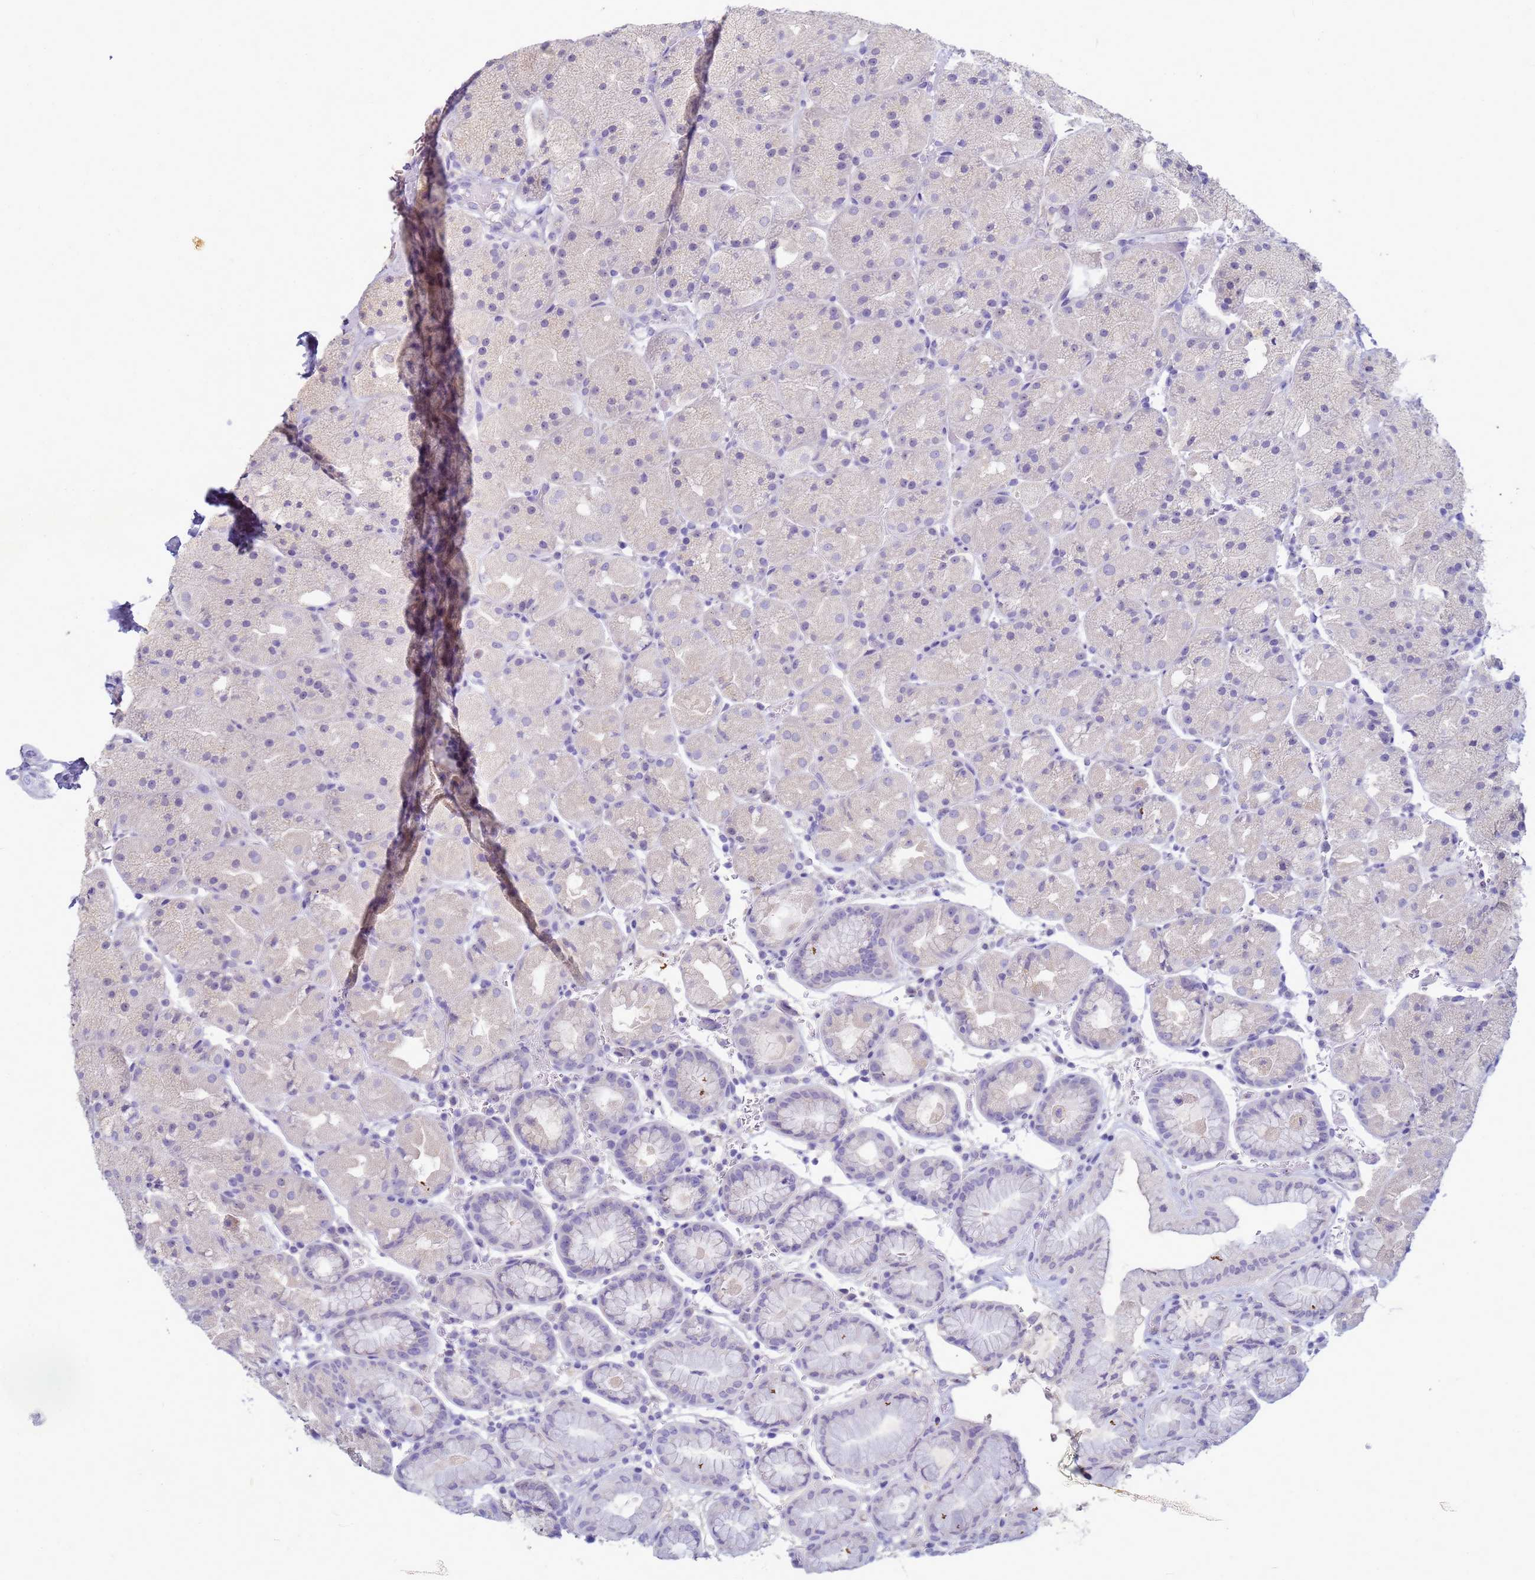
{"staining": {"intensity": "negative", "quantity": "none", "location": "none"}, "tissue": "stomach", "cell_type": "Glandular cells", "image_type": "normal", "snomed": [{"axis": "morphology", "description": "Normal tissue, NOS"}, {"axis": "topography", "description": "Stomach, upper"}, {"axis": "topography", "description": "Stomach, lower"}], "caption": "This is a photomicrograph of immunohistochemistry staining of normal stomach, which shows no positivity in glandular cells.", "gene": "B3GNT8", "patient": {"sex": "male", "age": 67}}